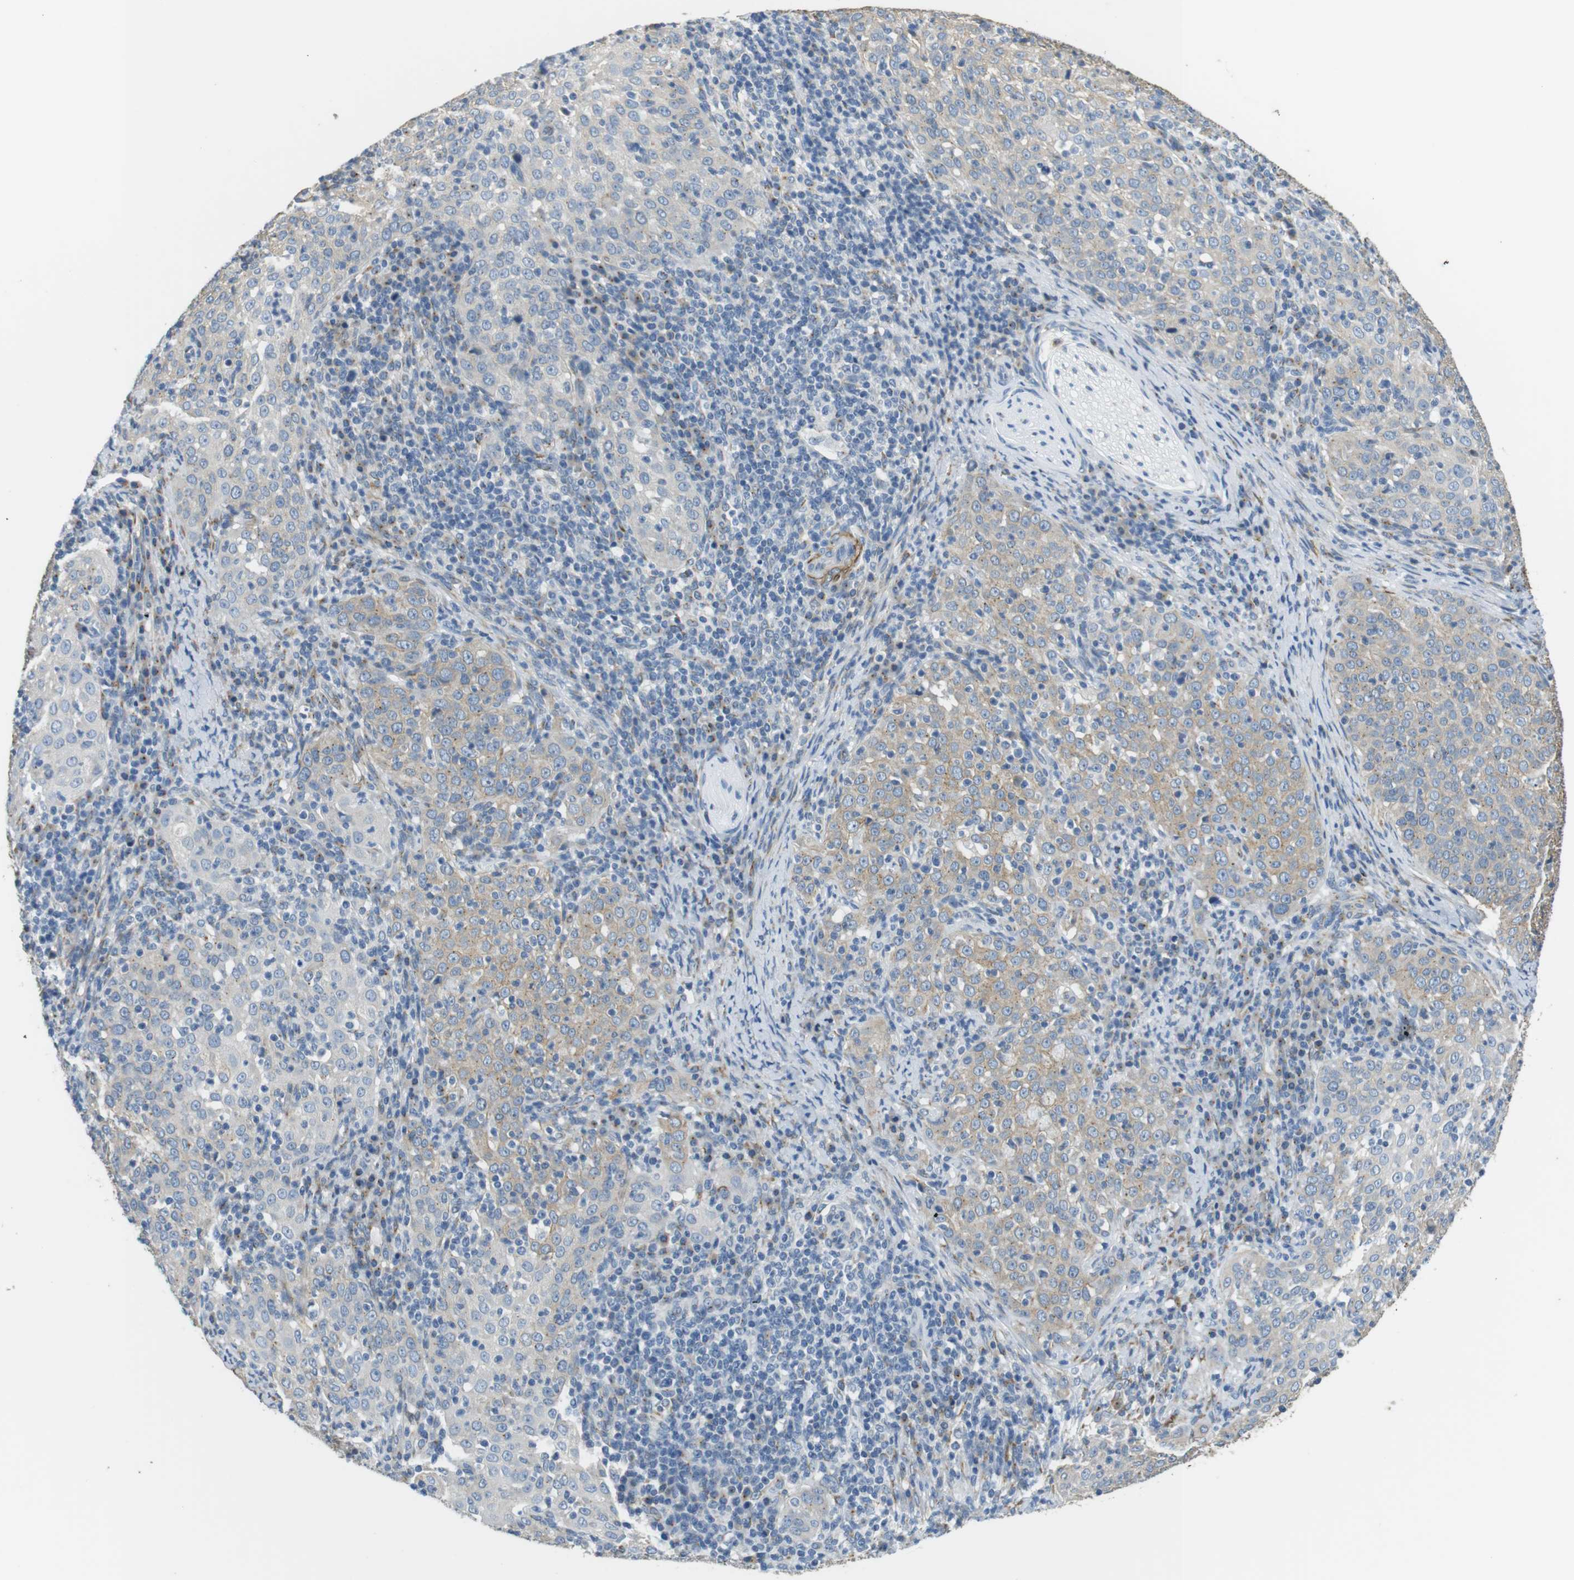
{"staining": {"intensity": "weak", "quantity": "<25%", "location": "cytoplasmic/membranous"}, "tissue": "cervical cancer", "cell_type": "Tumor cells", "image_type": "cancer", "snomed": [{"axis": "morphology", "description": "Squamous cell carcinoma, NOS"}, {"axis": "topography", "description": "Cervix"}], "caption": "A micrograph of squamous cell carcinoma (cervical) stained for a protein reveals no brown staining in tumor cells. (Stains: DAB IHC with hematoxylin counter stain, Microscopy: brightfield microscopy at high magnification).", "gene": "UNC5CL", "patient": {"sex": "female", "age": 51}}